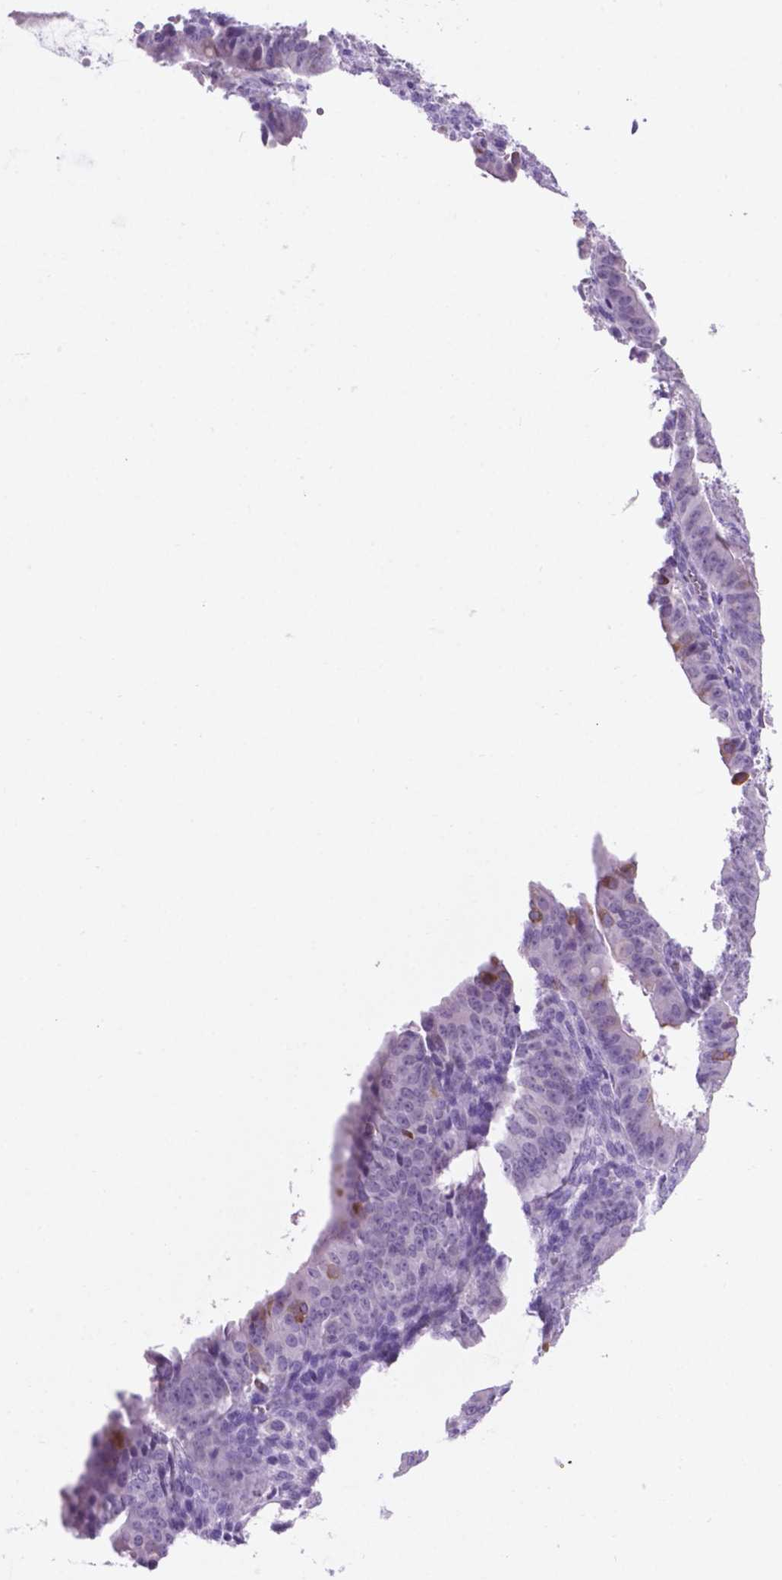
{"staining": {"intensity": "negative", "quantity": "none", "location": "none"}, "tissue": "ovarian cancer", "cell_type": "Tumor cells", "image_type": "cancer", "snomed": [{"axis": "morphology", "description": "Carcinoma, endometroid"}, {"axis": "topography", "description": "Ovary"}], "caption": "Tumor cells show no significant expression in ovarian endometroid carcinoma.", "gene": "GRIN2B", "patient": {"sex": "female", "age": 42}}